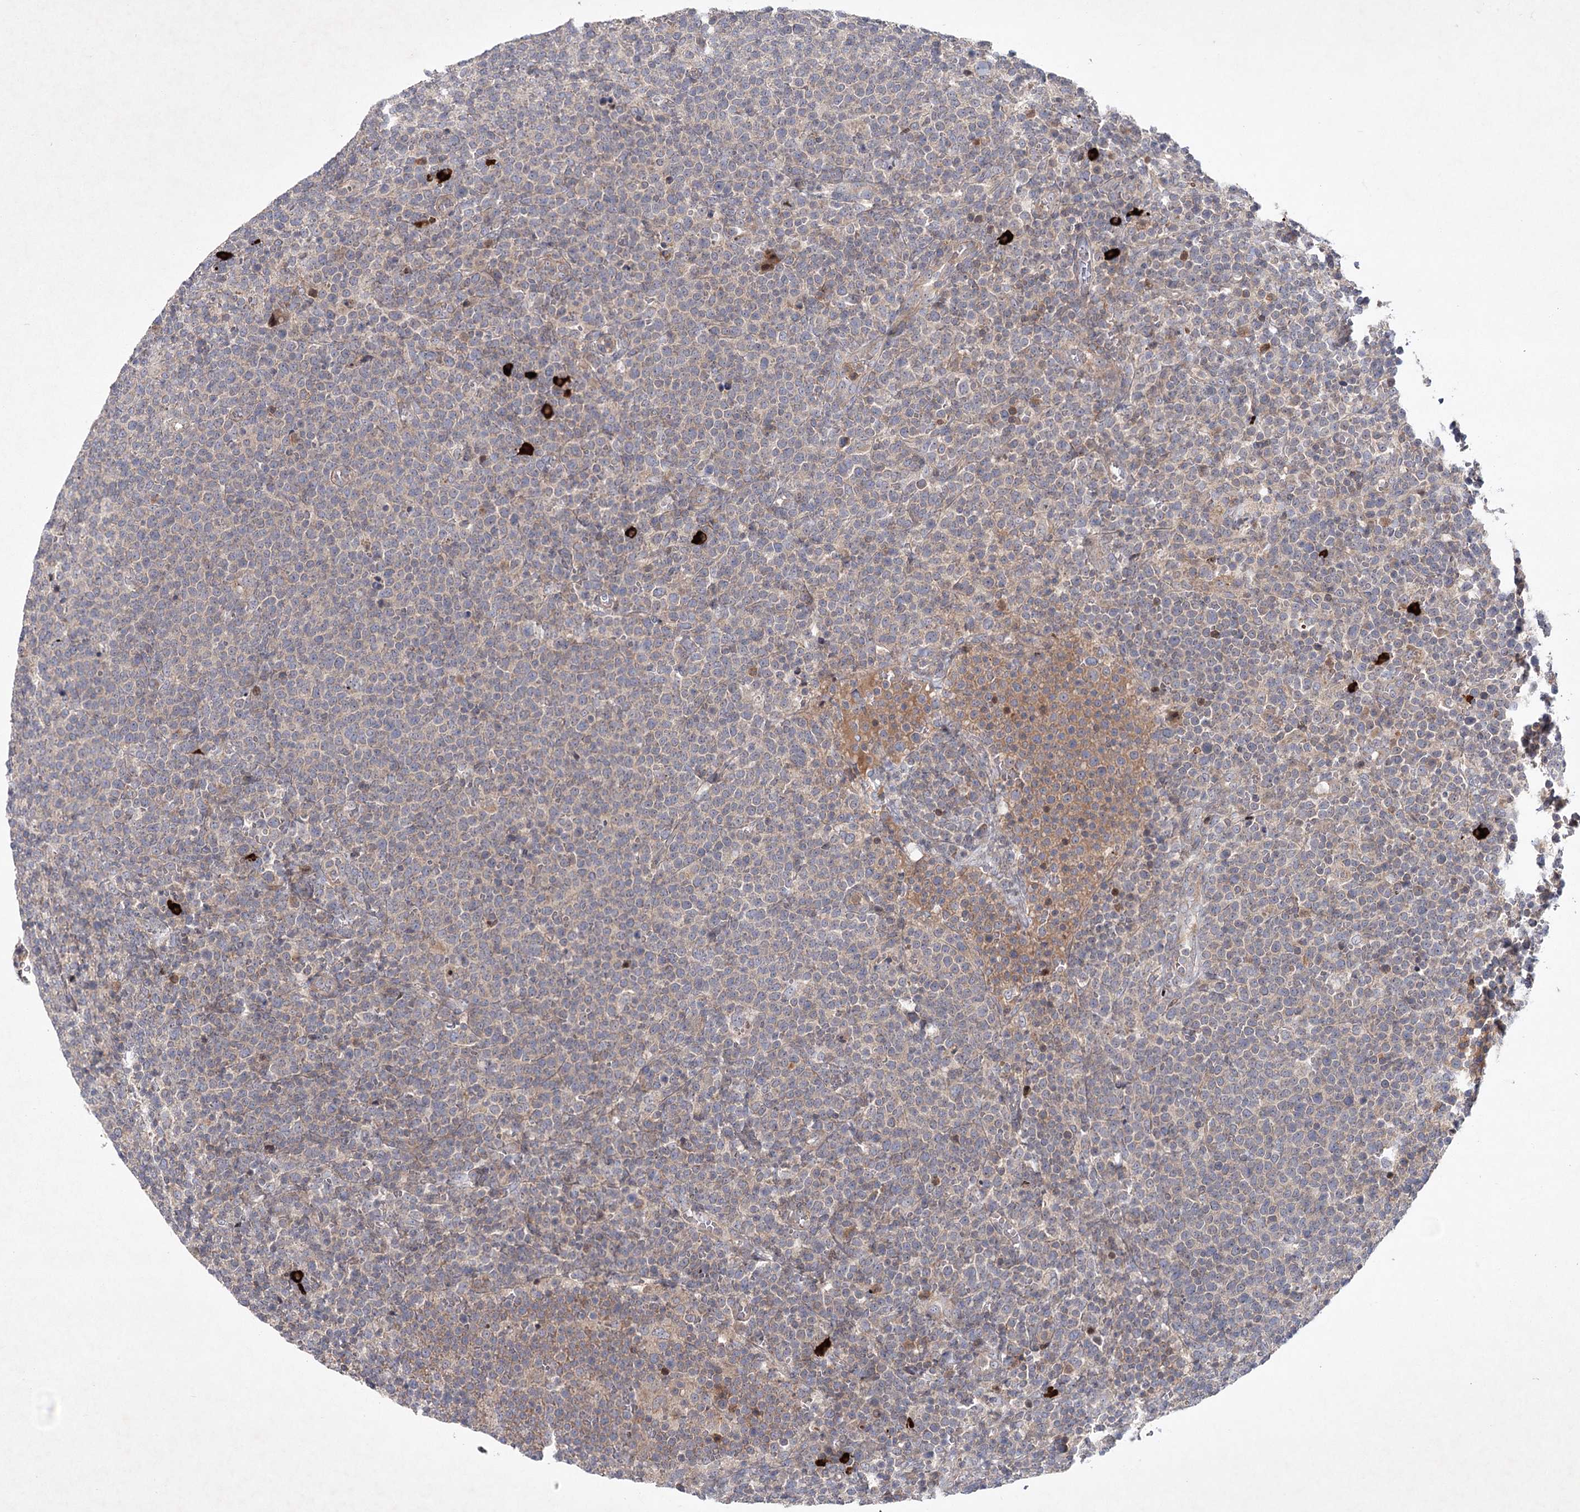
{"staining": {"intensity": "weak", "quantity": "<25%", "location": "cytoplasmic/membranous"}, "tissue": "lymphoma", "cell_type": "Tumor cells", "image_type": "cancer", "snomed": [{"axis": "morphology", "description": "Malignant lymphoma, non-Hodgkin's type, High grade"}, {"axis": "topography", "description": "Lymph node"}], "caption": "The image displays no significant positivity in tumor cells of high-grade malignant lymphoma, non-Hodgkin's type.", "gene": "MAP3K13", "patient": {"sex": "male", "age": 61}}